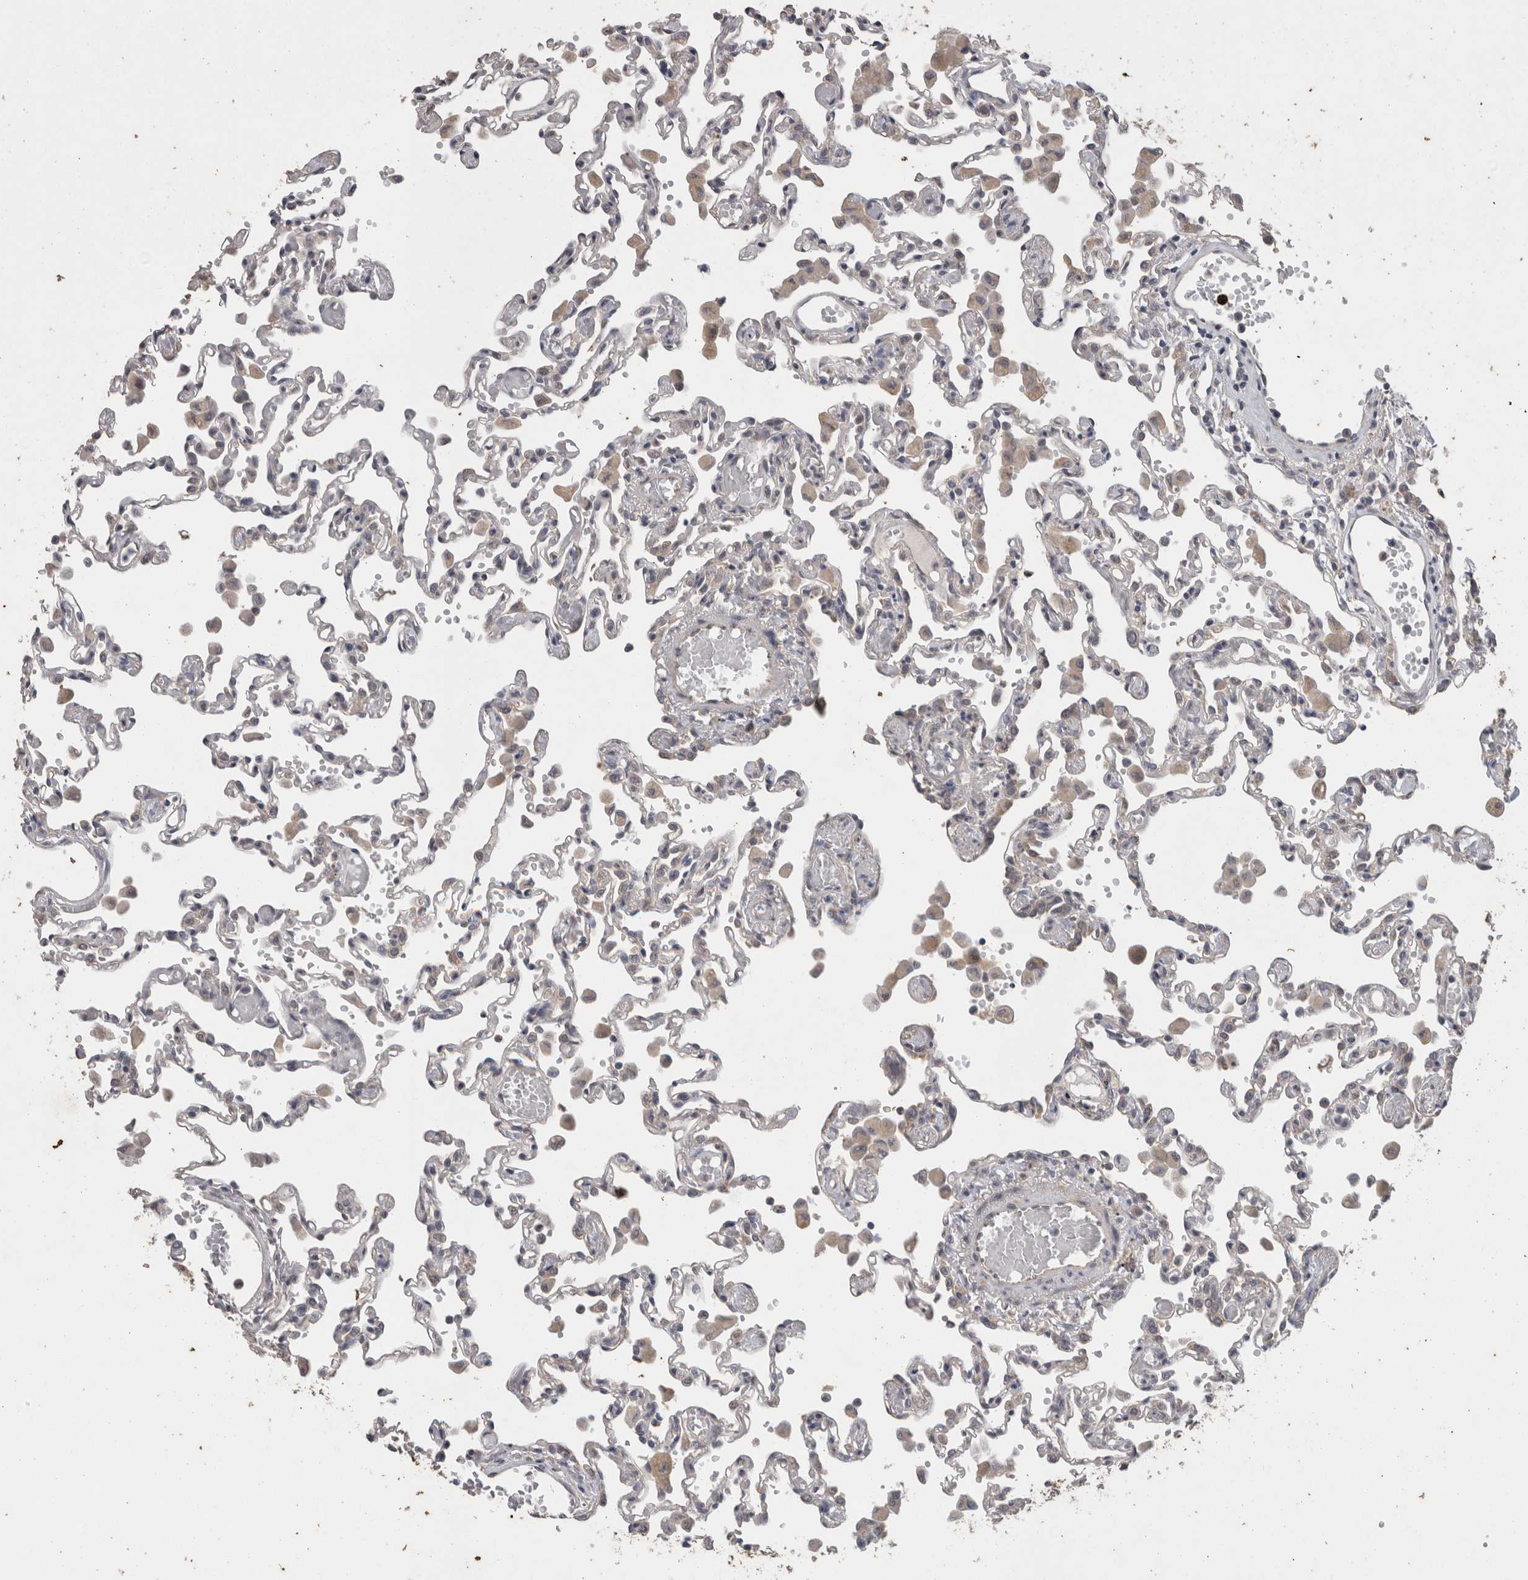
{"staining": {"intensity": "weak", "quantity": "<25%", "location": "cytoplasmic/membranous"}, "tissue": "lung", "cell_type": "Alveolar cells", "image_type": "normal", "snomed": [{"axis": "morphology", "description": "Normal tissue, NOS"}, {"axis": "topography", "description": "Bronchus"}, {"axis": "topography", "description": "Lung"}], "caption": "DAB (3,3'-diaminobenzidine) immunohistochemical staining of normal lung reveals no significant staining in alveolar cells. The staining was performed using DAB to visualize the protein expression in brown, while the nuclei were stained in blue with hematoxylin (Magnification: 20x).", "gene": "FHOD3", "patient": {"sex": "female", "age": 49}}